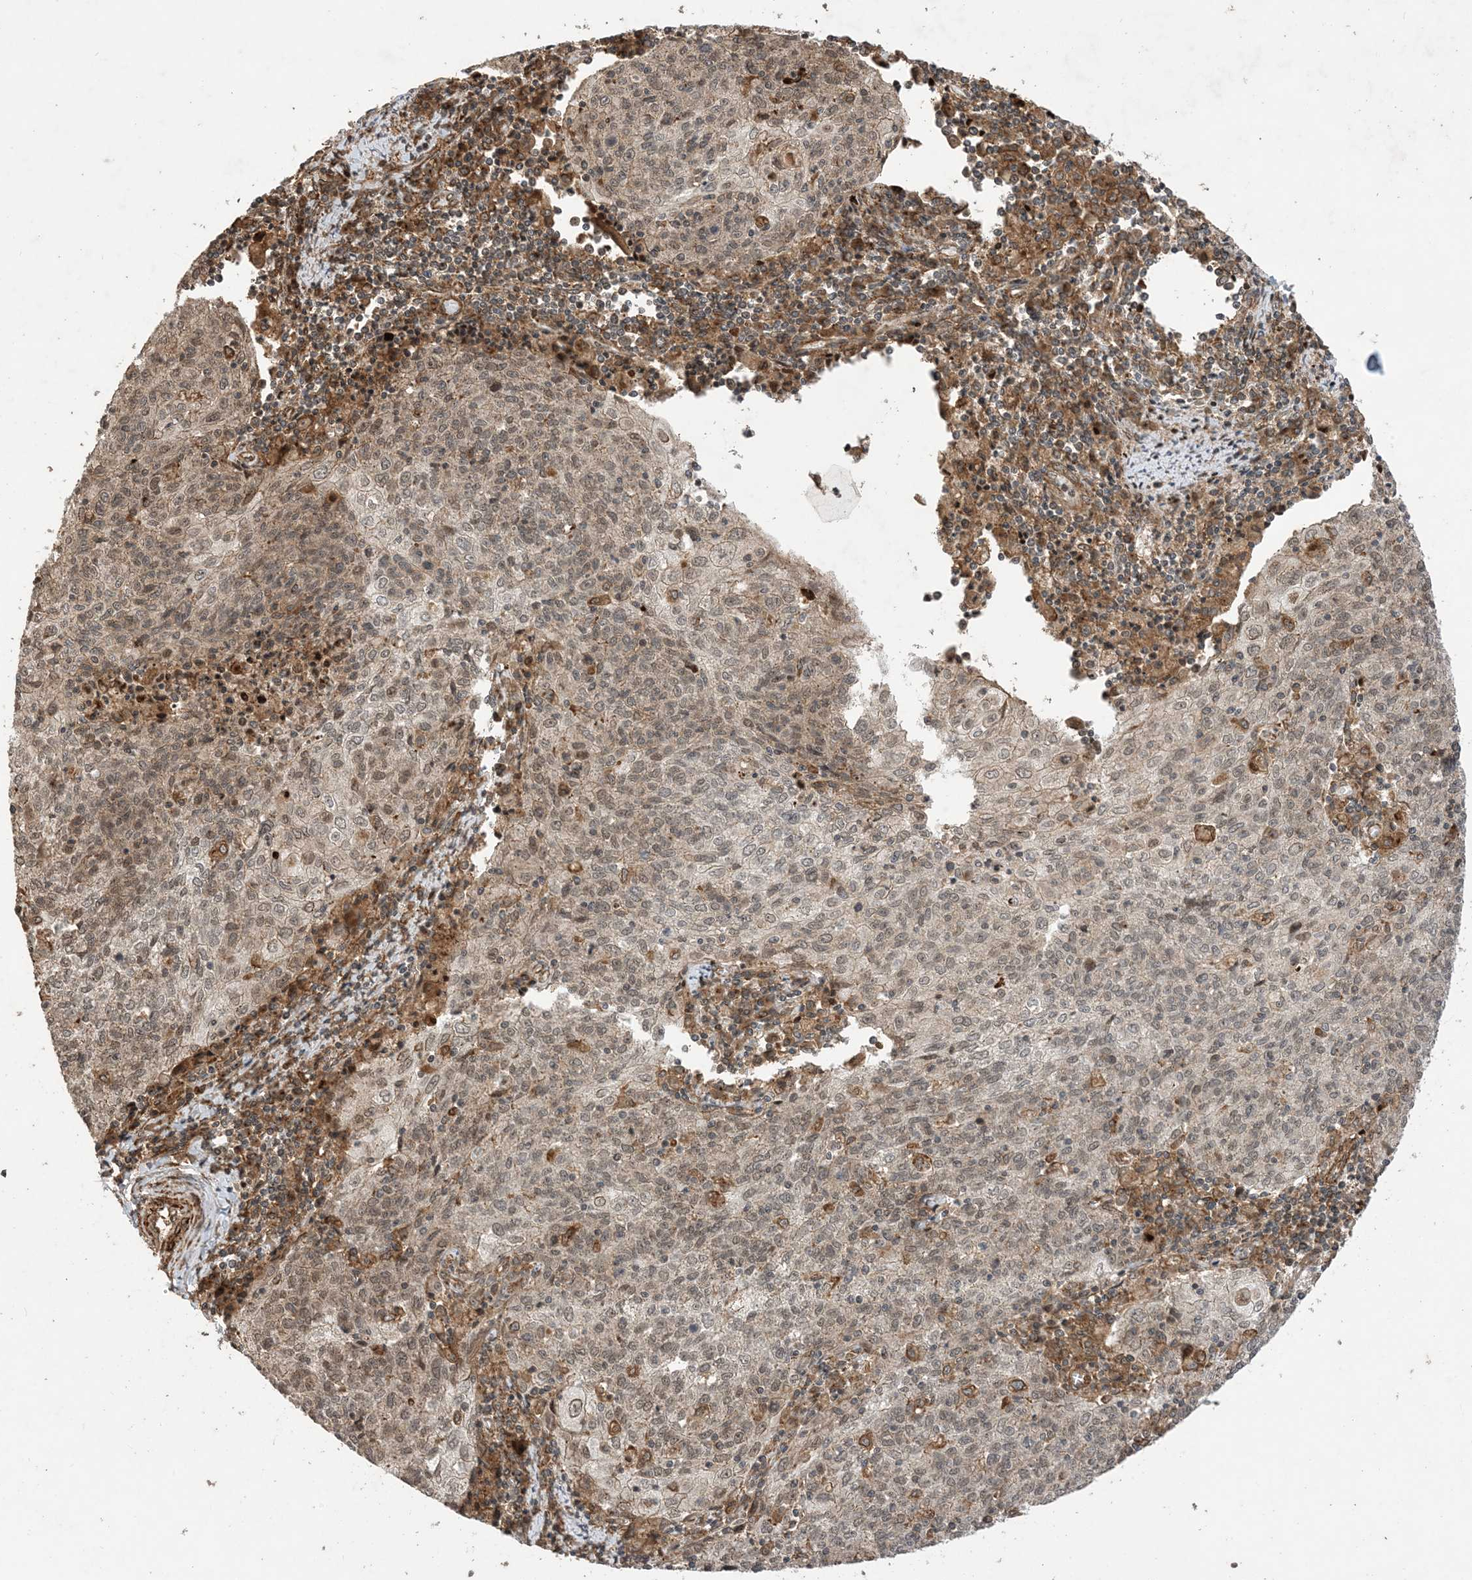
{"staining": {"intensity": "weak", "quantity": ">75%", "location": "cytoplasmic/membranous,nuclear"}, "tissue": "cervical cancer", "cell_type": "Tumor cells", "image_type": "cancer", "snomed": [{"axis": "morphology", "description": "Squamous cell carcinoma, NOS"}, {"axis": "topography", "description": "Cervix"}], "caption": "Protein expression analysis of squamous cell carcinoma (cervical) reveals weak cytoplasmic/membranous and nuclear staining in about >75% of tumor cells.", "gene": "ZNF511", "patient": {"sex": "female", "age": 48}}